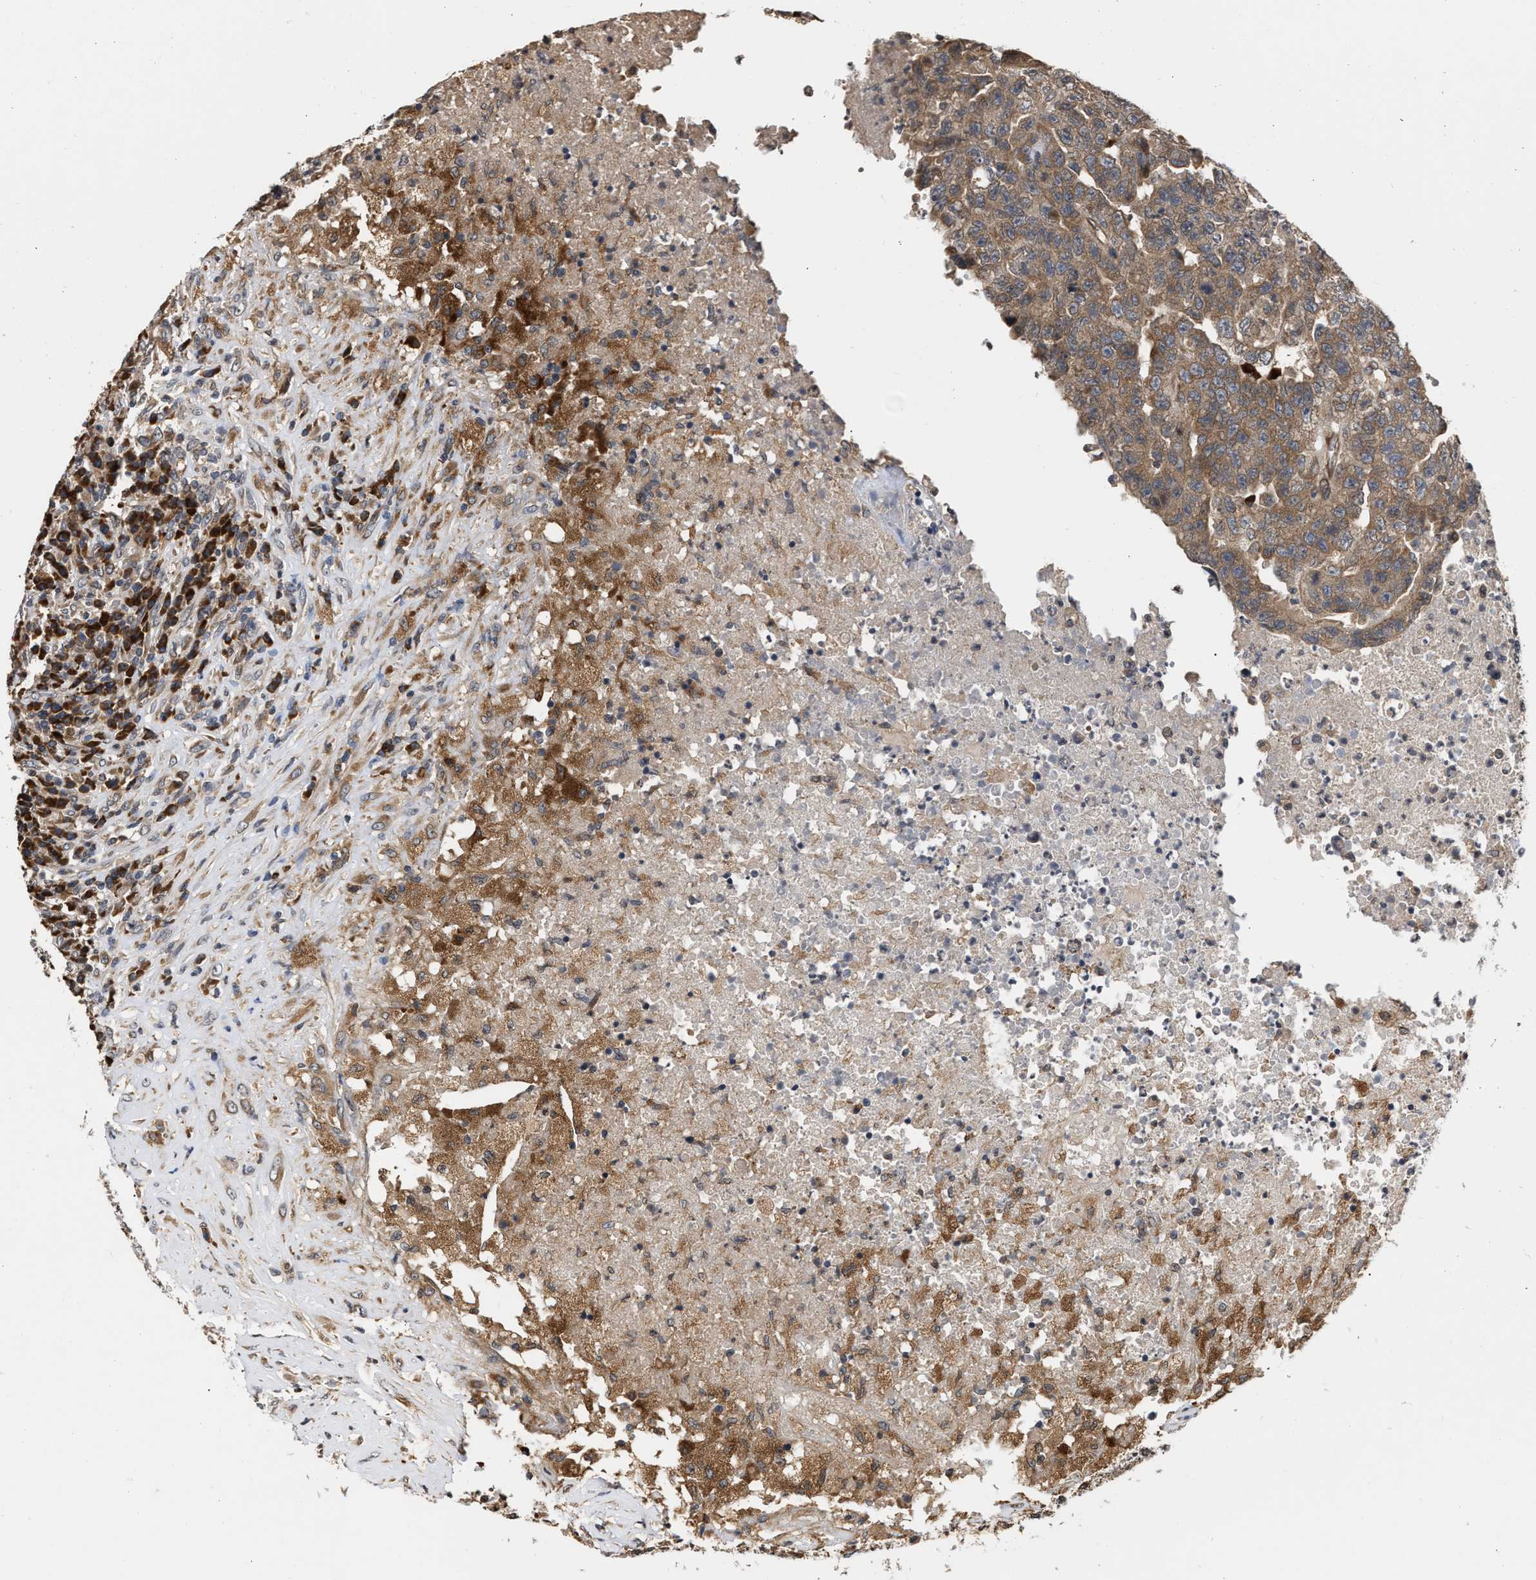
{"staining": {"intensity": "moderate", "quantity": ">75%", "location": "cytoplasmic/membranous"}, "tissue": "testis cancer", "cell_type": "Tumor cells", "image_type": "cancer", "snomed": [{"axis": "morphology", "description": "Necrosis, NOS"}, {"axis": "morphology", "description": "Carcinoma, Embryonal, NOS"}, {"axis": "topography", "description": "Testis"}], "caption": "Embryonal carcinoma (testis) stained for a protein (brown) demonstrates moderate cytoplasmic/membranous positive expression in about >75% of tumor cells.", "gene": "SAR1A", "patient": {"sex": "male", "age": 19}}